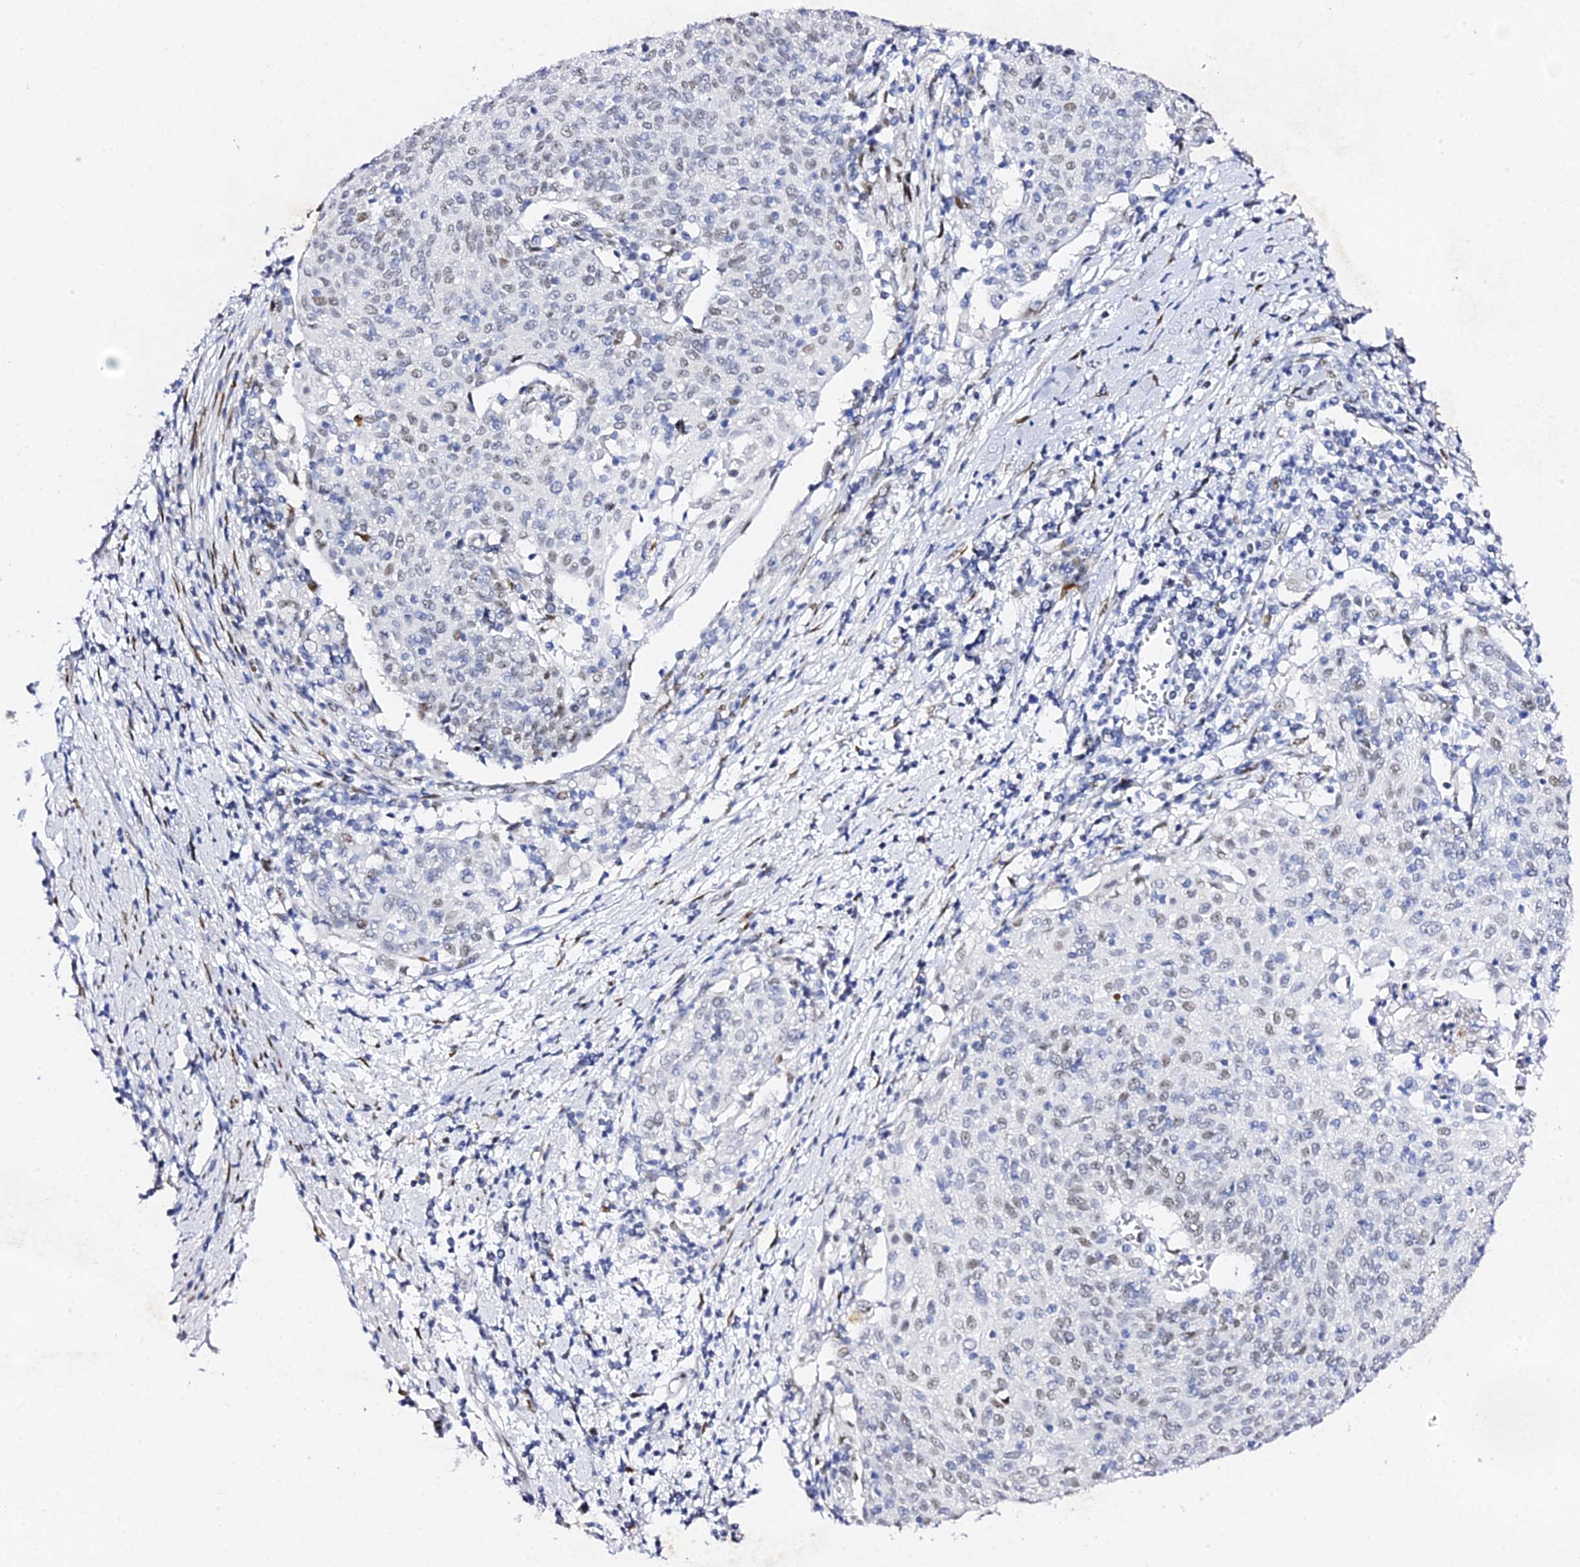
{"staining": {"intensity": "weak", "quantity": "<25%", "location": "nuclear"}, "tissue": "cervical cancer", "cell_type": "Tumor cells", "image_type": "cancer", "snomed": [{"axis": "morphology", "description": "Squamous cell carcinoma, NOS"}, {"axis": "topography", "description": "Cervix"}], "caption": "Tumor cells show no significant staining in cervical cancer.", "gene": "POFUT2", "patient": {"sex": "female", "age": 52}}